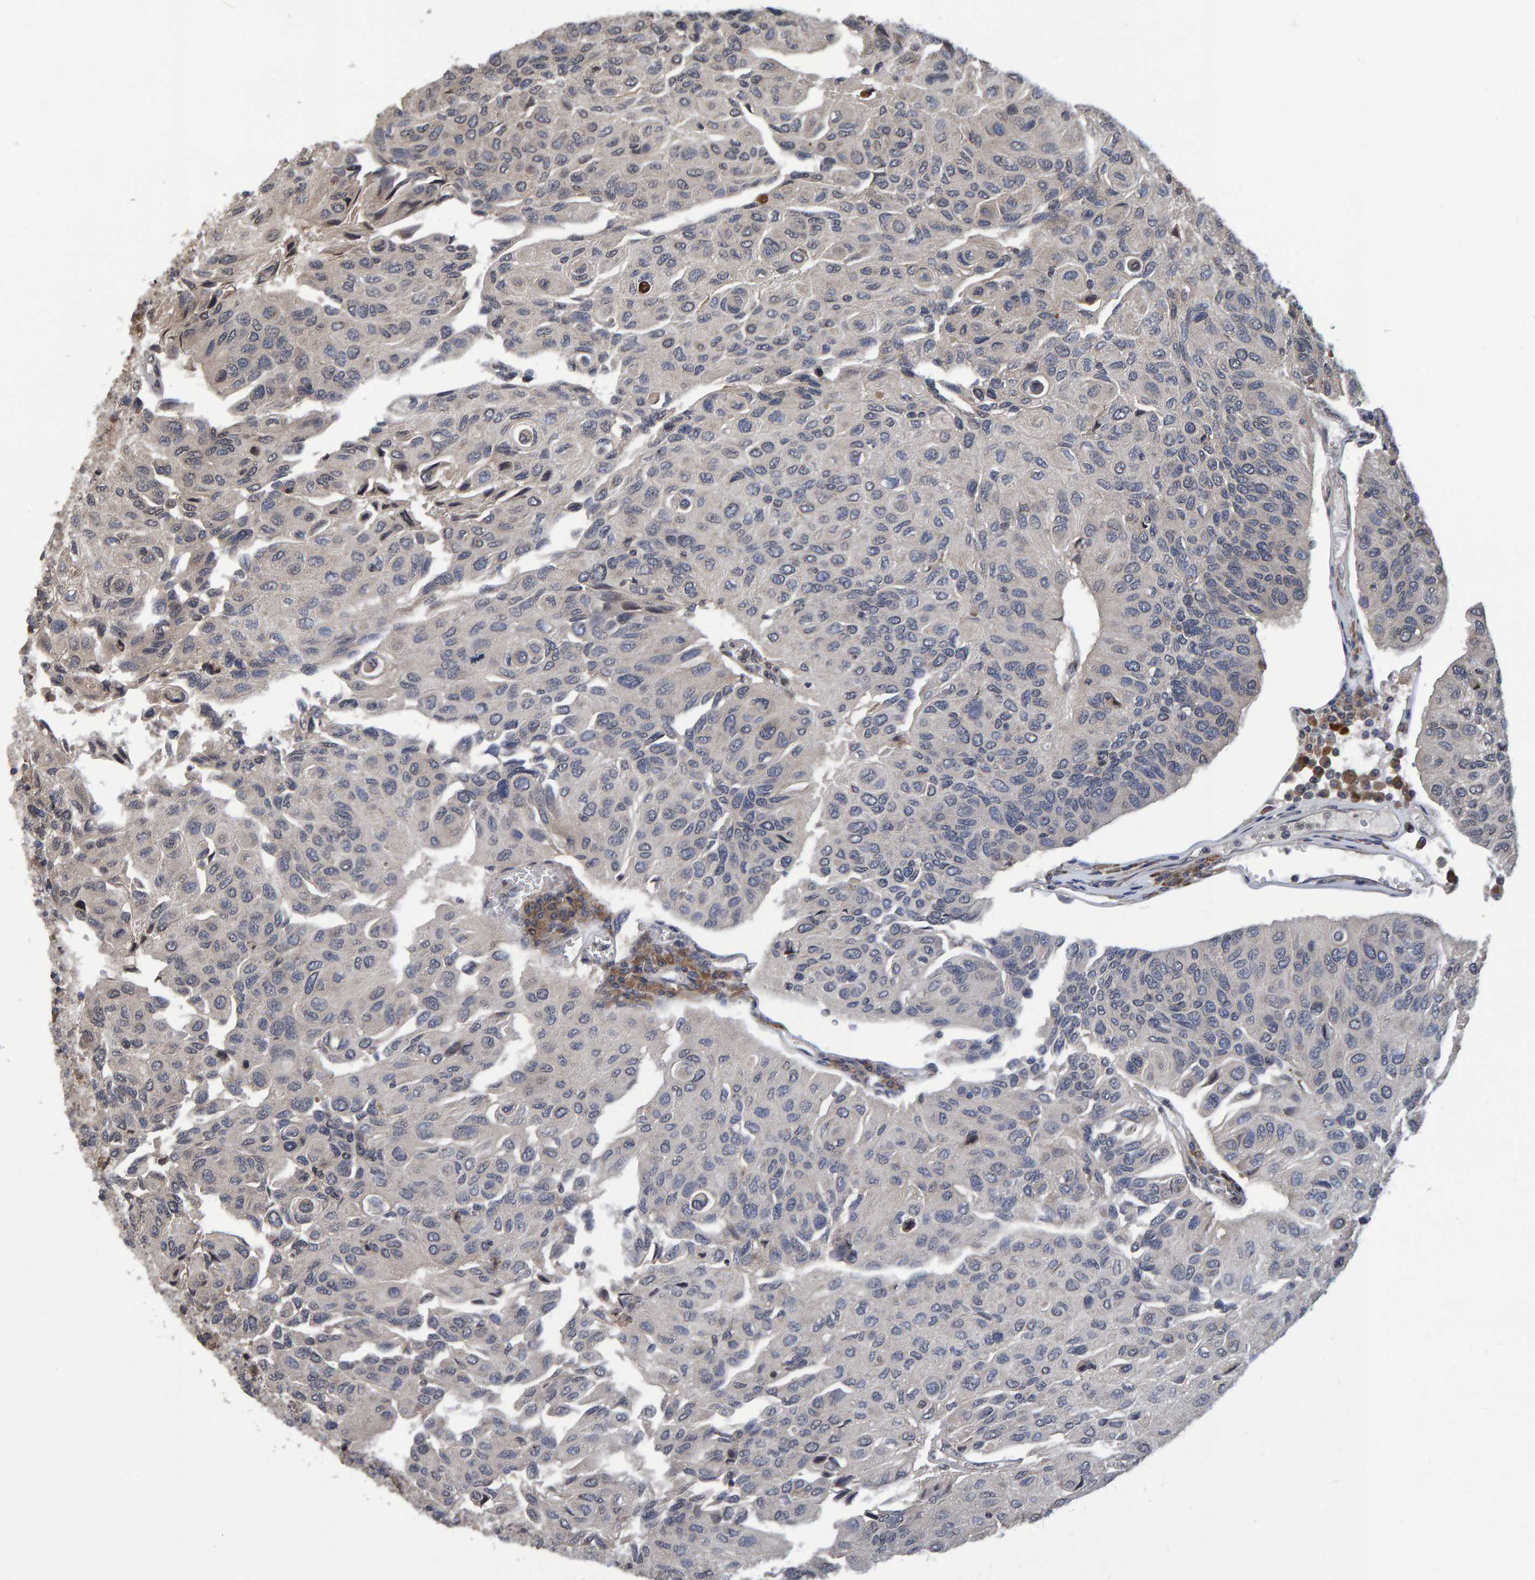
{"staining": {"intensity": "weak", "quantity": "25%-75%", "location": "cytoplasmic/membranous"}, "tissue": "urothelial cancer", "cell_type": "Tumor cells", "image_type": "cancer", "snomed": [{"axis": "morphology", "description": "Urothelial carcinoma, High grade"}, {"axis": "topography", "description": "Urinary bladder"}], "caption": "IHC image of neoplastic tissue: human urothelial cancer stained using immunohistochemistry reveals low levels of weak protein expression localized specifically in the cytoplasmic/membranous of tumor cells, appearing as a cytoplasmic/membranous brown color.", "gene": "GAB2", "patient": {"sex": "male", "age": 66}}